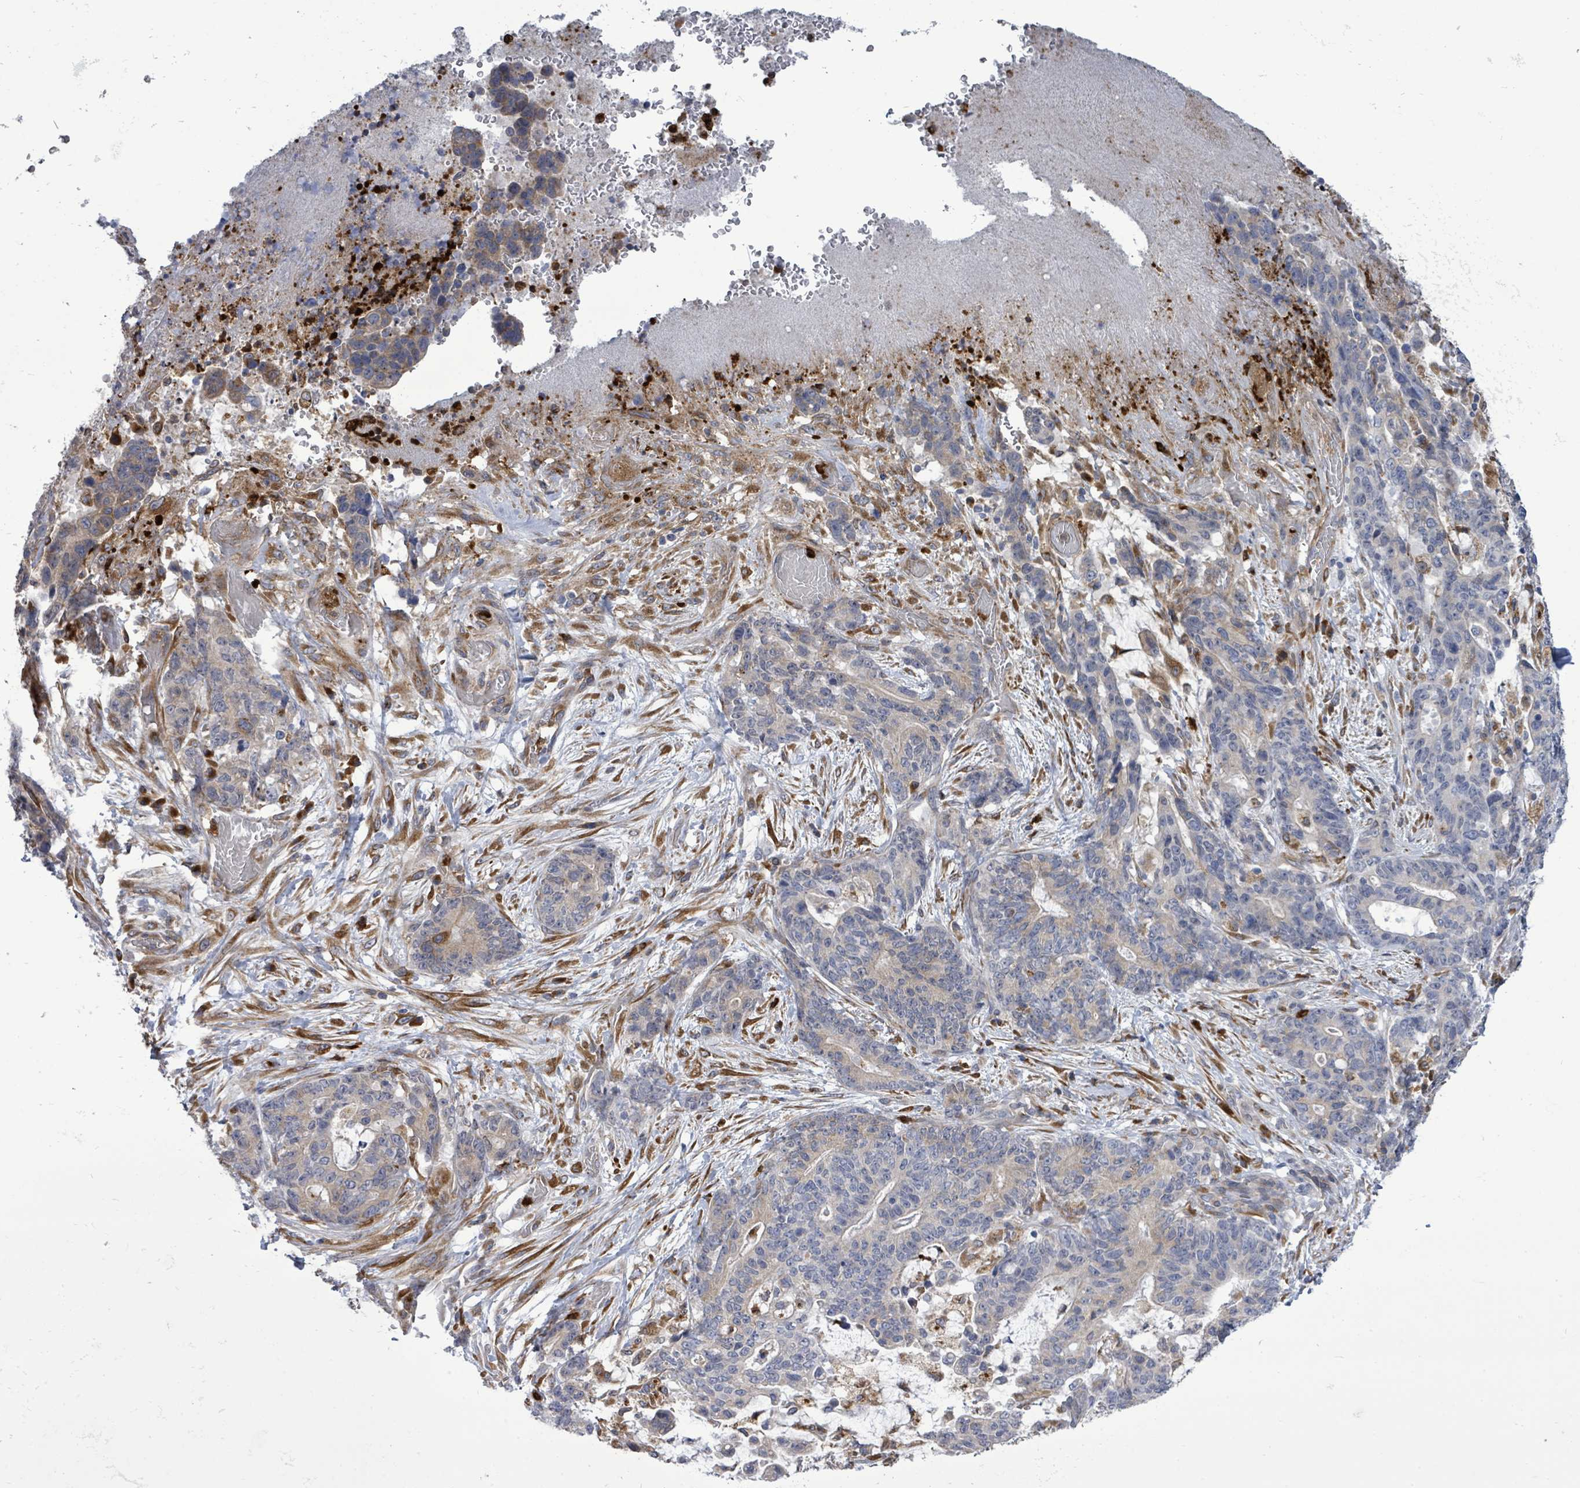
{"staining": {"intensity": "weak", "quantity": "25%-75%", "location": "cytoplasmic/membranous"}, "tissue": "stomach cancer", "cell_type": "Tumor cells", "image_type": "cancer", "snomed": [{"axis": "morphology", "description": "Normal tissue, NOS"}, {"axis": "morphology", "description": "Adenocarcinoma, NOS"}, {"axis": "topography", "description": "Stomach"}], "caption": "An IHC photomicrograph of neoplastic tissue is shown. Protein staining in brown shows weak cytoplasmic/membranous positivity in stomach cancer (adenocarcinoma) within tumor cells.", "gene": "SAR1A", "patient": {"sex": "female", "age": 64}}